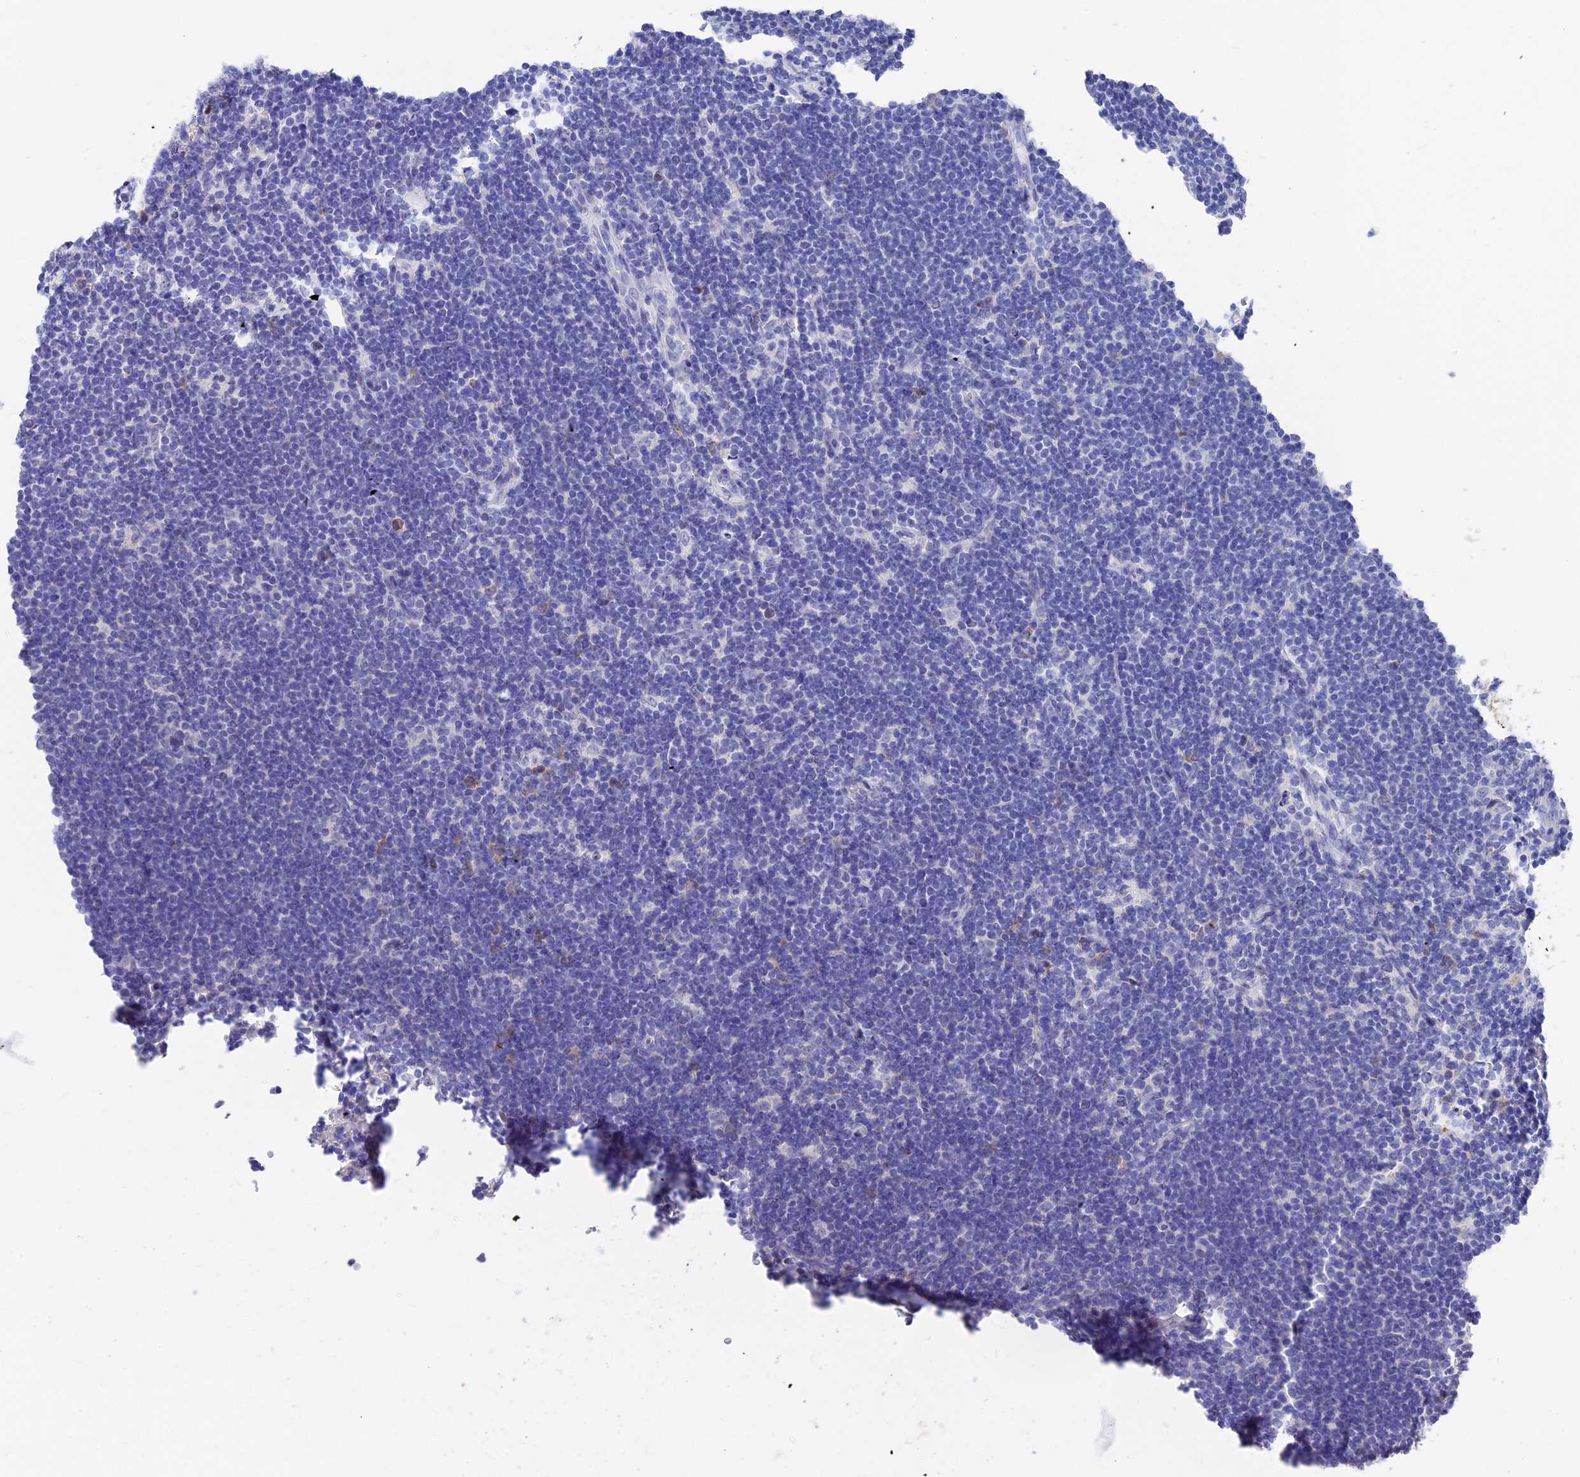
{"staining": {"intensity": "negative", "quantity": "none", "location": "none"}, "tissue": "lymphoma", "cell_type": "Tumor cells", "image_type": "cancer", "snomed": [{"axis": "morphology", "description": "Hodgkin's disease, NOS"}, {"axis": "topography", "description": "Lymph node"}], "caption": "IHC of Hodgkin's disease exhibits no staining in tumor cells. Nuclei are stained in blue.", "gene": "VPS33B", "patient": {"sex": "female", "age": 57}}